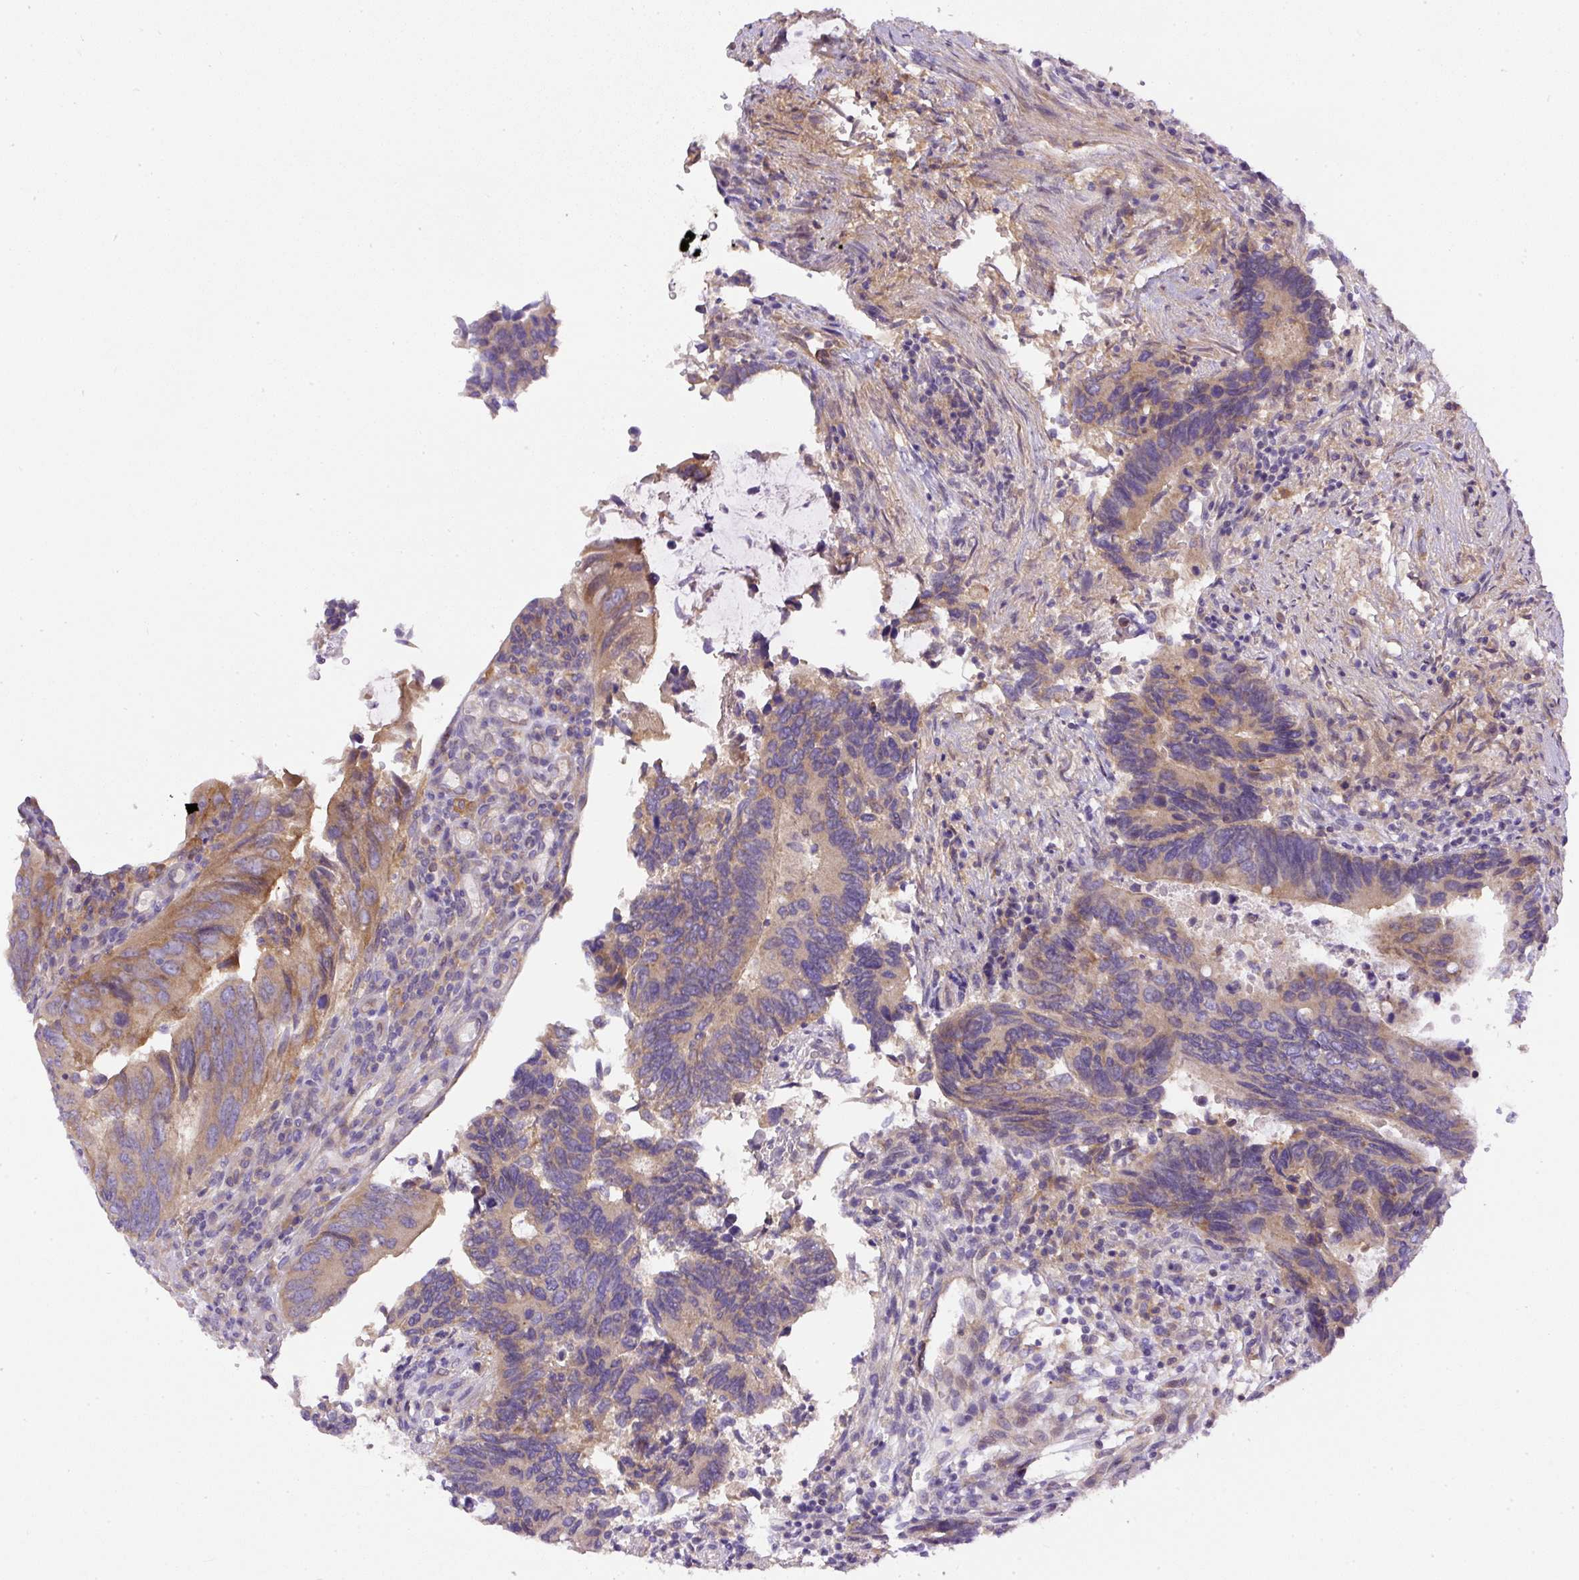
{"staining": {"intensity": "moderate", "quantity": "25%-75%", "location": "cytoplasmic/membranous"}, "tissue": "colorectal cancer", "cell_type": "Tumor cells", "image_type": "cancer", "snomed": [{"axis": "morphology", "description": "Adenocarcinoma, NOS"}, {"axis": "topography", "description": "Colon"}], "caption": "Colorectal adenocarcinoma stained with immunohistochemistry (IHC) exhibits moderate cytoplasmic/membranous positivity in about 25%-75% of tumor cells.", "gene": "DAPK1", "patient": {"sex": "male", "age": 87}}